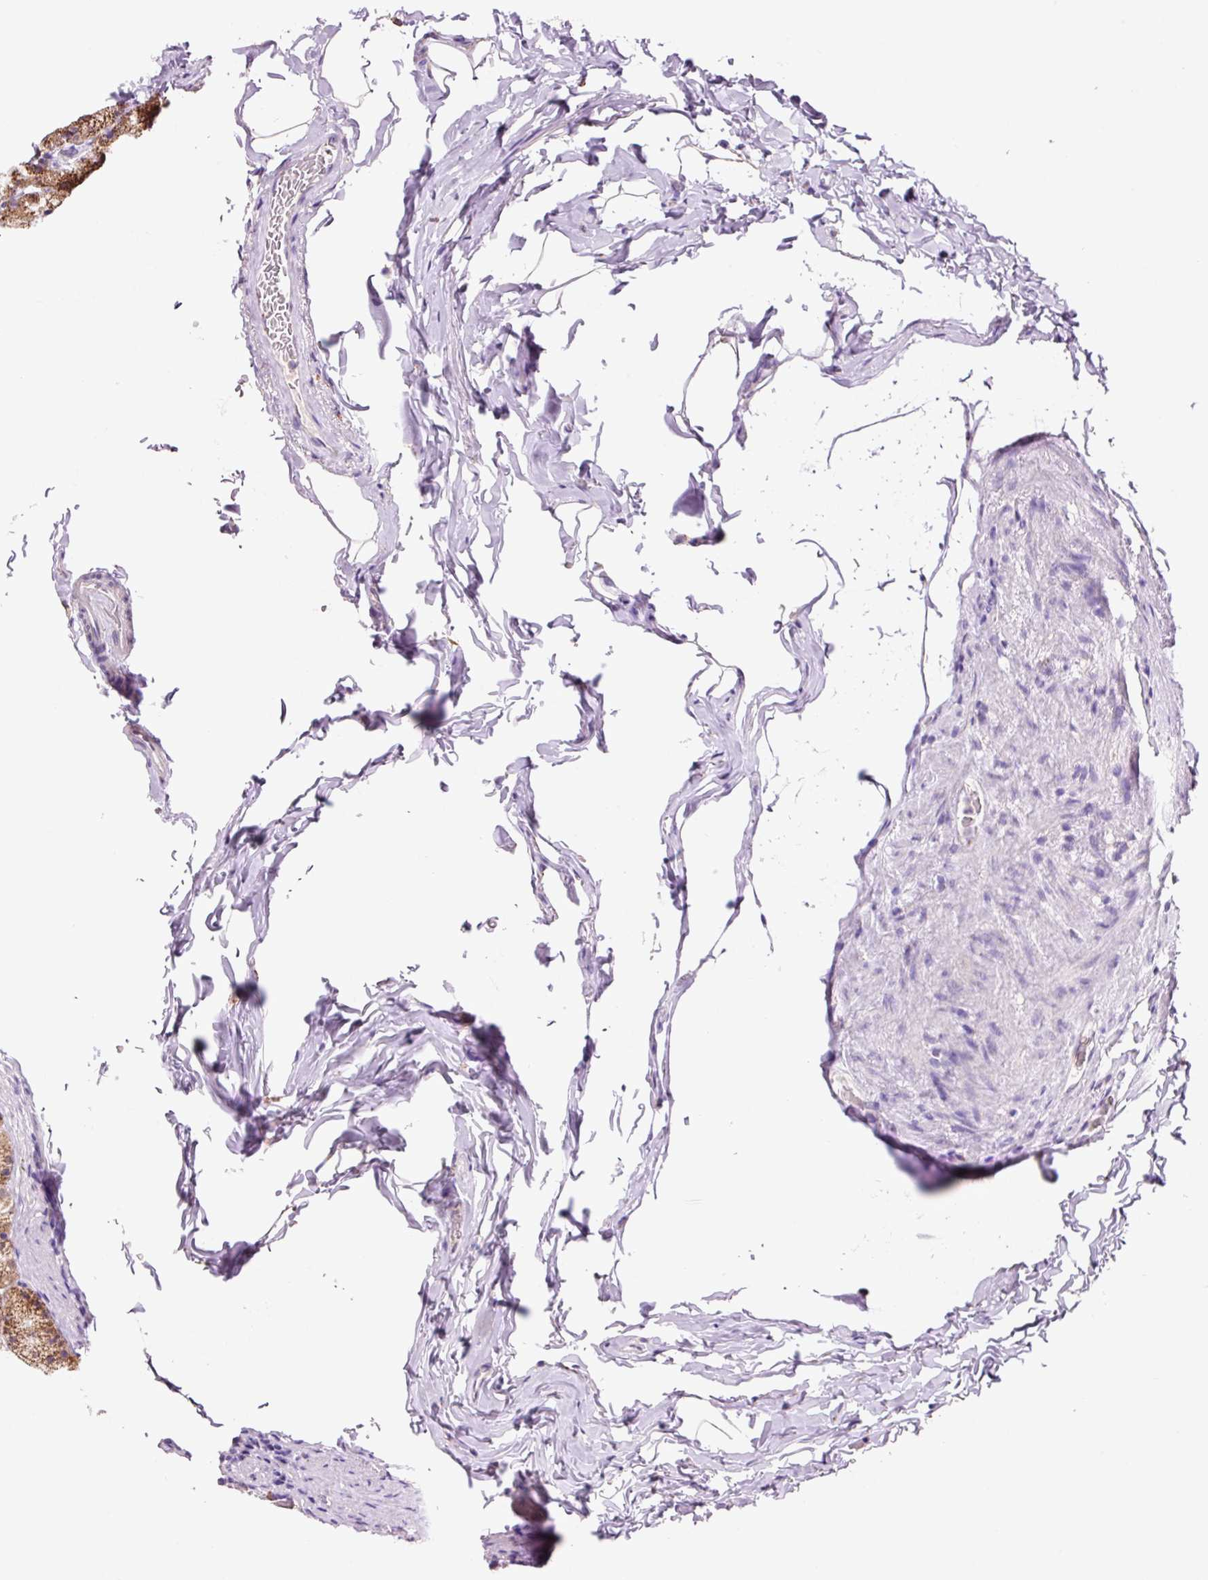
{"staining": {"intensity": "moderate", "quantity": ">75%", "location": "cytoplasmic/membranous"}, "tissue": "stomach", "cell_type": "Glandular cells", "image_type": "normal", "snomed": [{"axis": "morphology", "description": "Normal tissue, NOS"}, {"axis": "topography", "description": "Stomach, upper"}, {"axis": "topography", "description": "Stomach"}], "caption": "This photomicrograph shows immunohistochemistry staining of unremarkable human stomach, with medium moderate cytoplasmic/membranous positivity in approximately >75% of glandular cells.", "gene": "PCK2", "patient": {"sex": "male", "age": 68}}